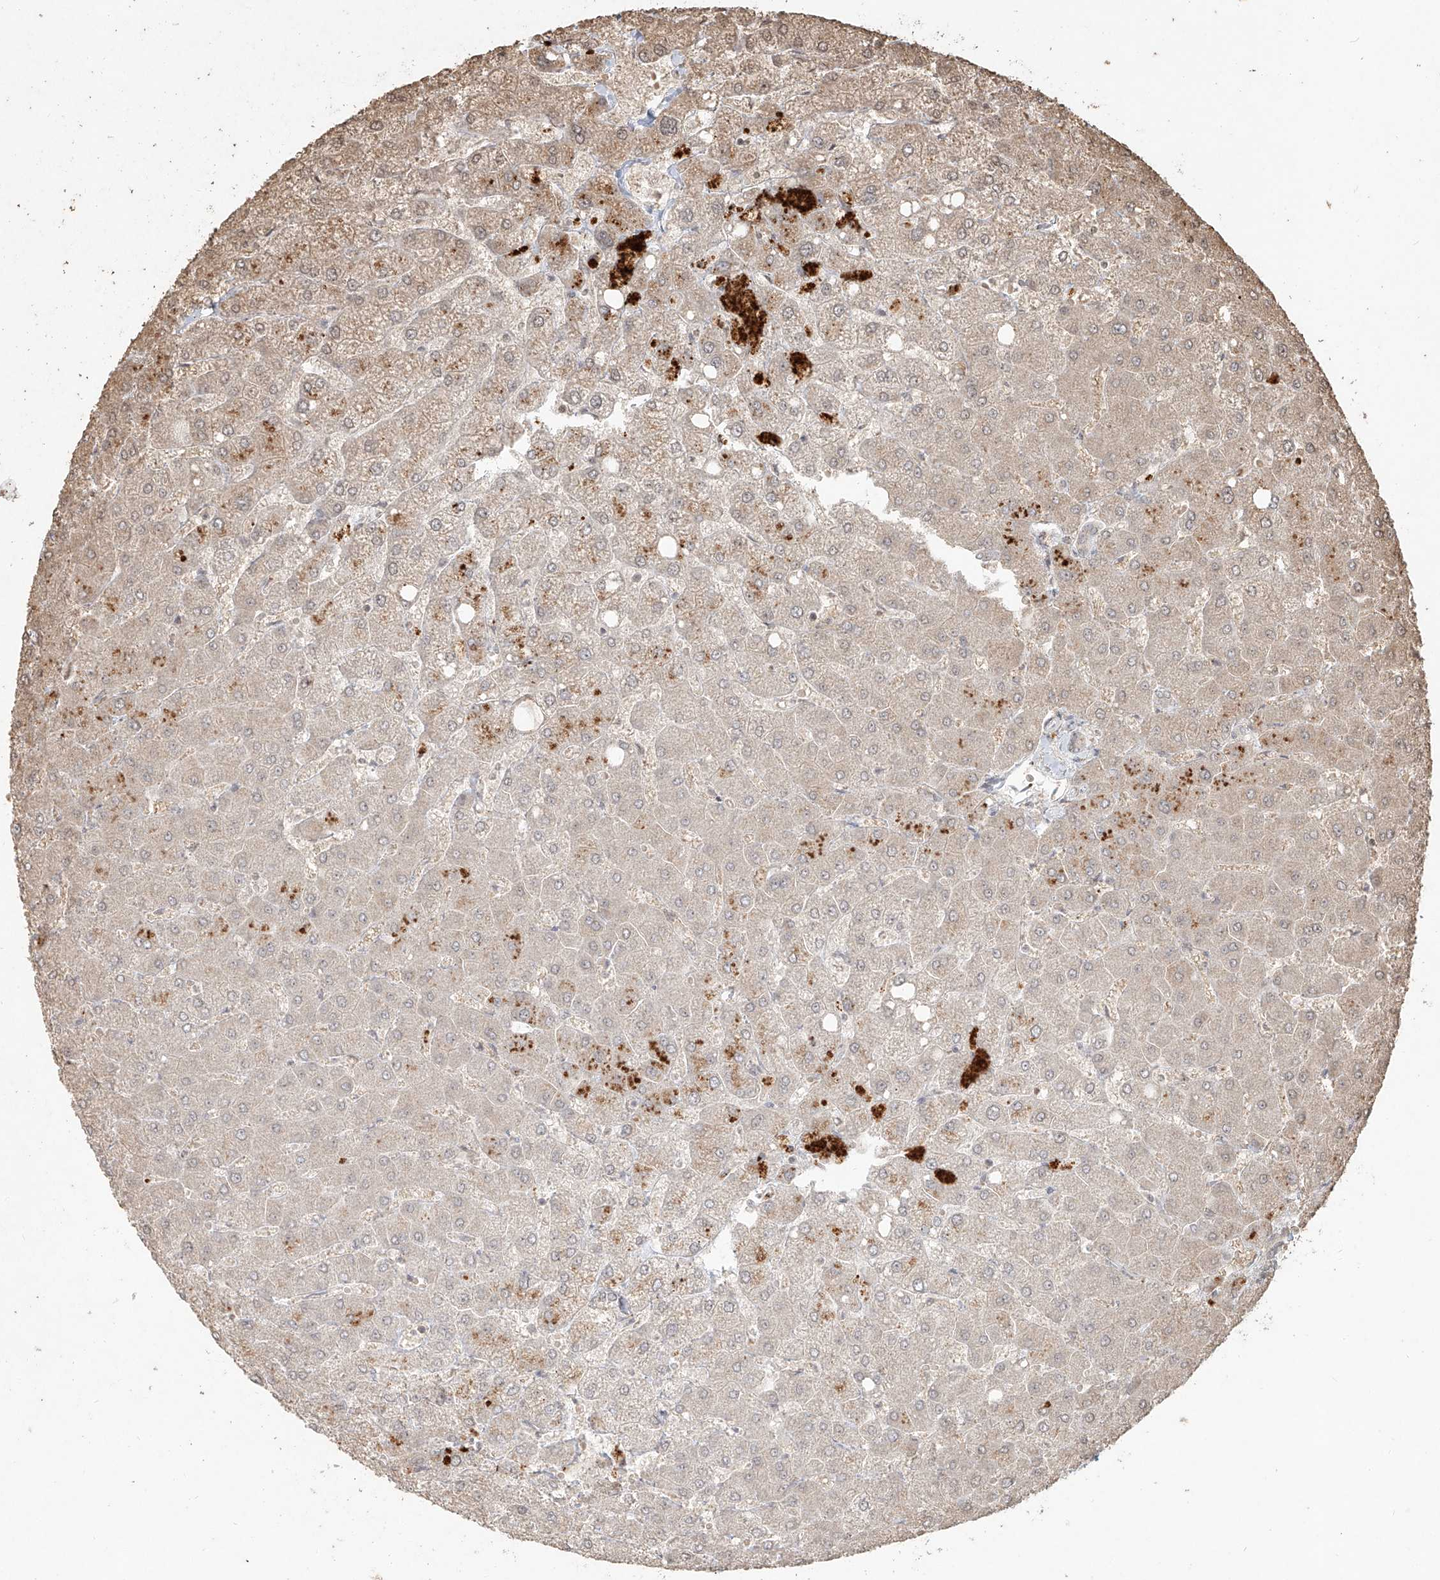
{"staining": {"intensity": "negative", "quantity": "none", "location": "none"}, "tissue": "liver", "cell_type": "Cholangiocytes", "image_type": "normal", "snomed": [{"axis": "morphology", "description": "Normal tissue, NOS"}, {"axis": "topography", "description": "Liver"}], "caption": "Immunohistochemistry image of unremarkable human liver stained for a protein (brown), which shows no staining in cholangiocytes.", "gene": "UBE2K", "patient": {"sex": "female", "age": 54}}